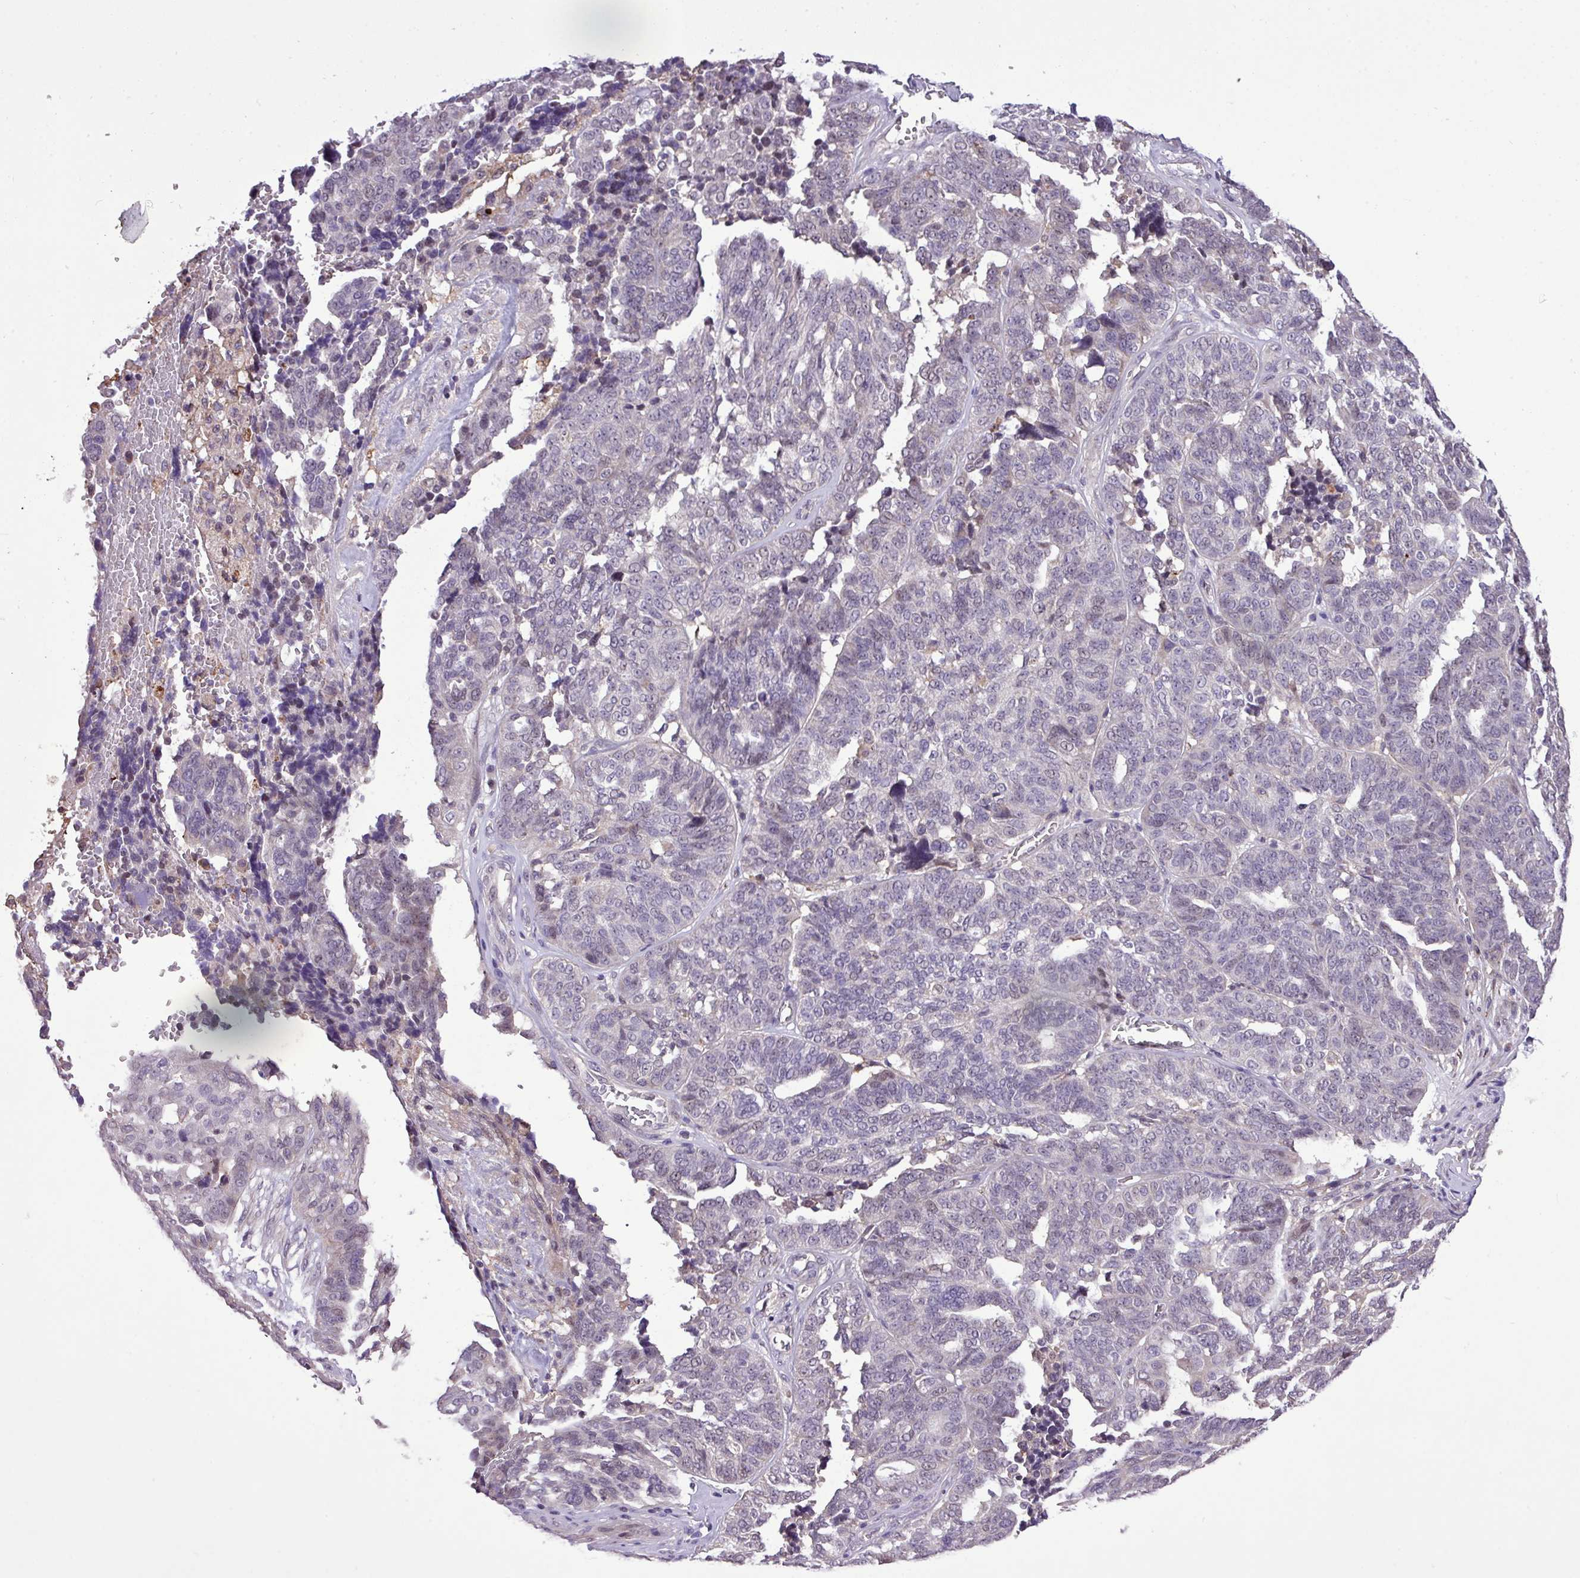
{"staining": {"intensity": "negative", "quantity": "none", "location": "none"}, "tissue": "ovarian cancer", "cell_type": "Tumor cells", "image_type": "cancer", "snomed": [{"axis": "morphology", "description": "Cystadenocarcinoma, serous, NOS"}, {"axis": "topography", "description": "Ovary"}], "caption": "The micrograph demonstrates no staining of tumor cells in ovarian serous cystadenocarcinoma.", "gene": "RPP25L", "patient": {"sex": "female", "age": 59}}